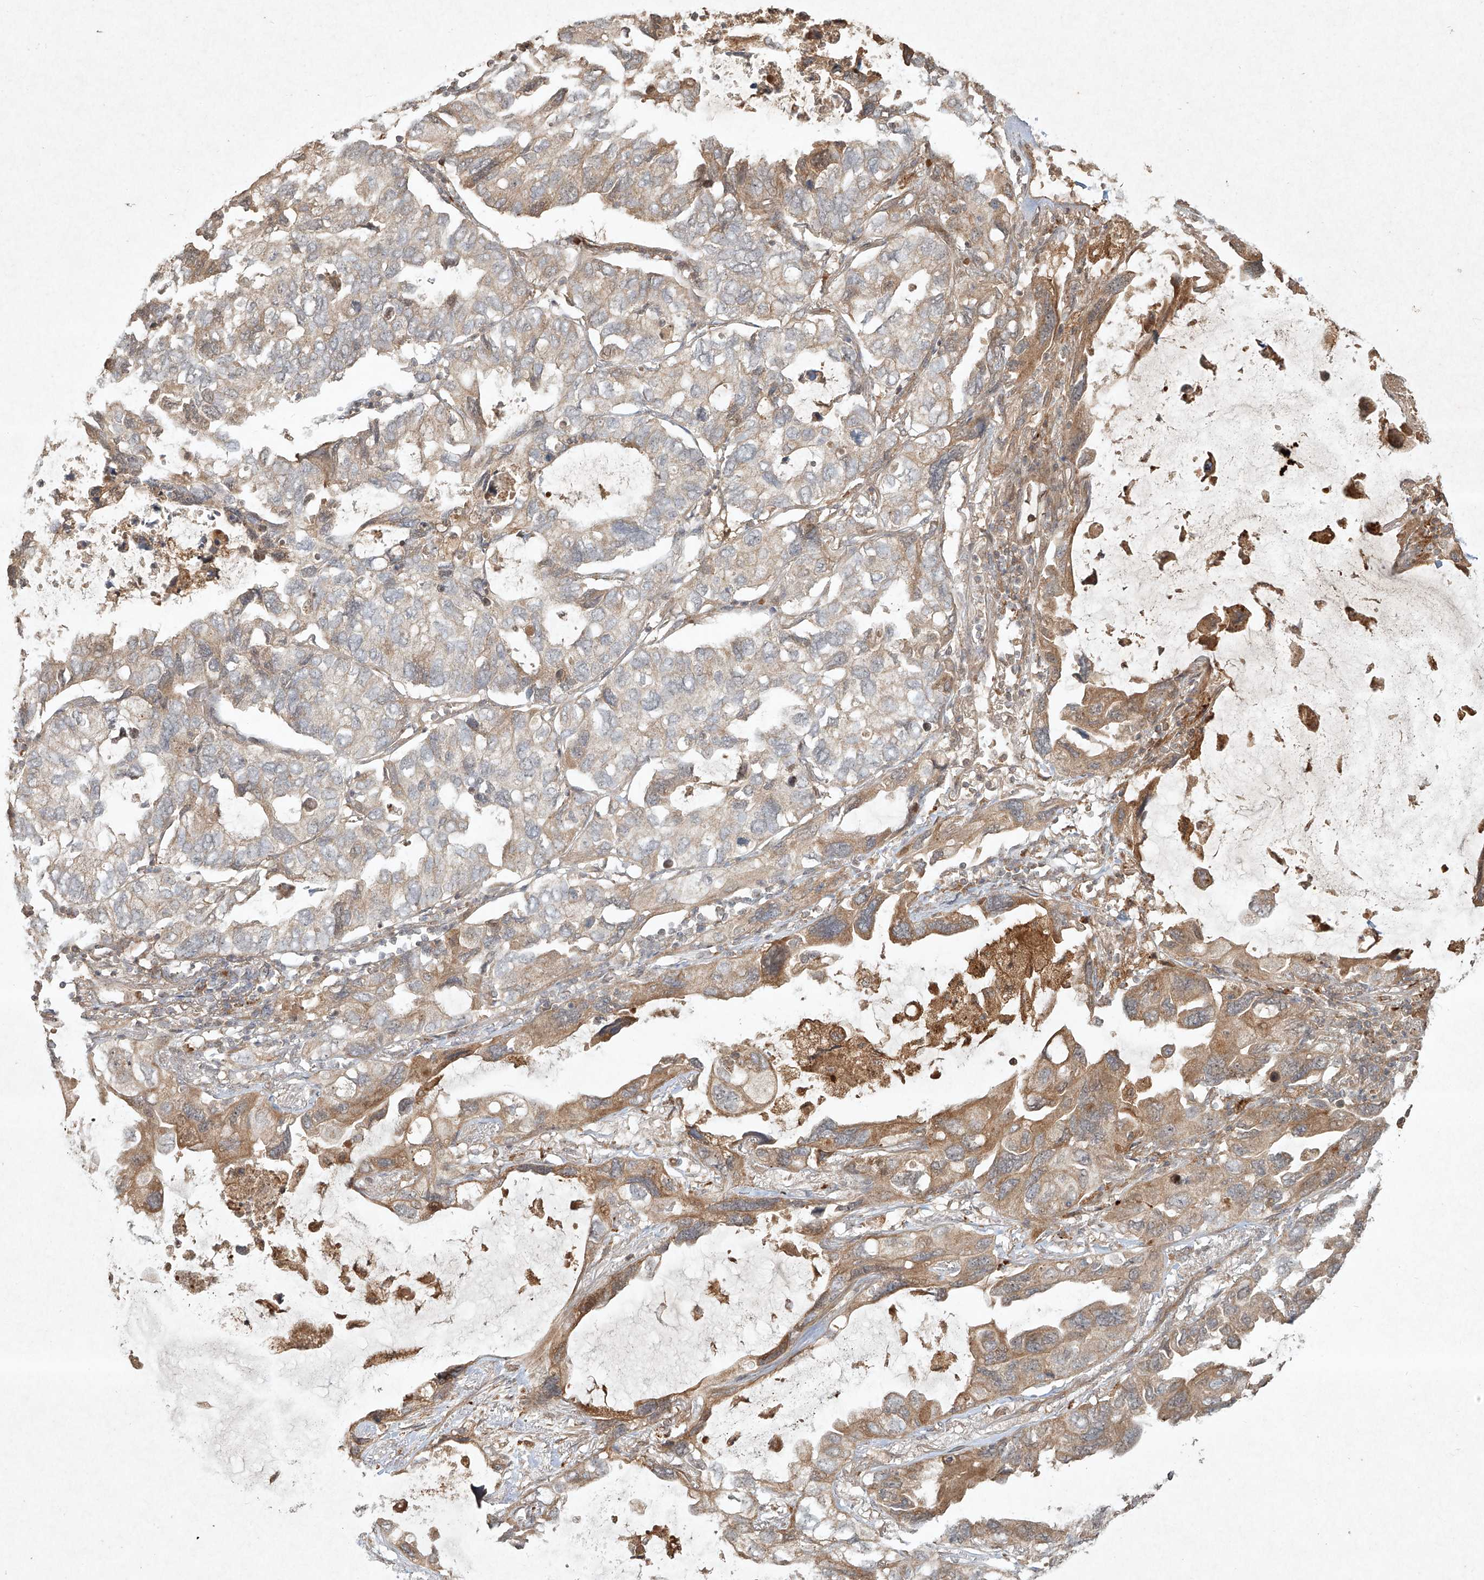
{"staining": {"intensity": "moderate", "quantity": "<25%", "location": "cytoplasmic/membranous"}, "tissue": "lung cancer", "cell_type": "Tumor cells", "image_type": "cancer", "snomed": [{"axis": "morphology", "description": "Squamous cell carcinoma, NOS"}, {"axis": "topography", "description": "Lung"}], "caption": "Lung cancer stained with a brown dye shows moderate cytoplasmic/membranous positive staining in approximately <25% of tumor cells.", "gene": "CYYR1", "patient": {"sex": "female", "age": 73}}